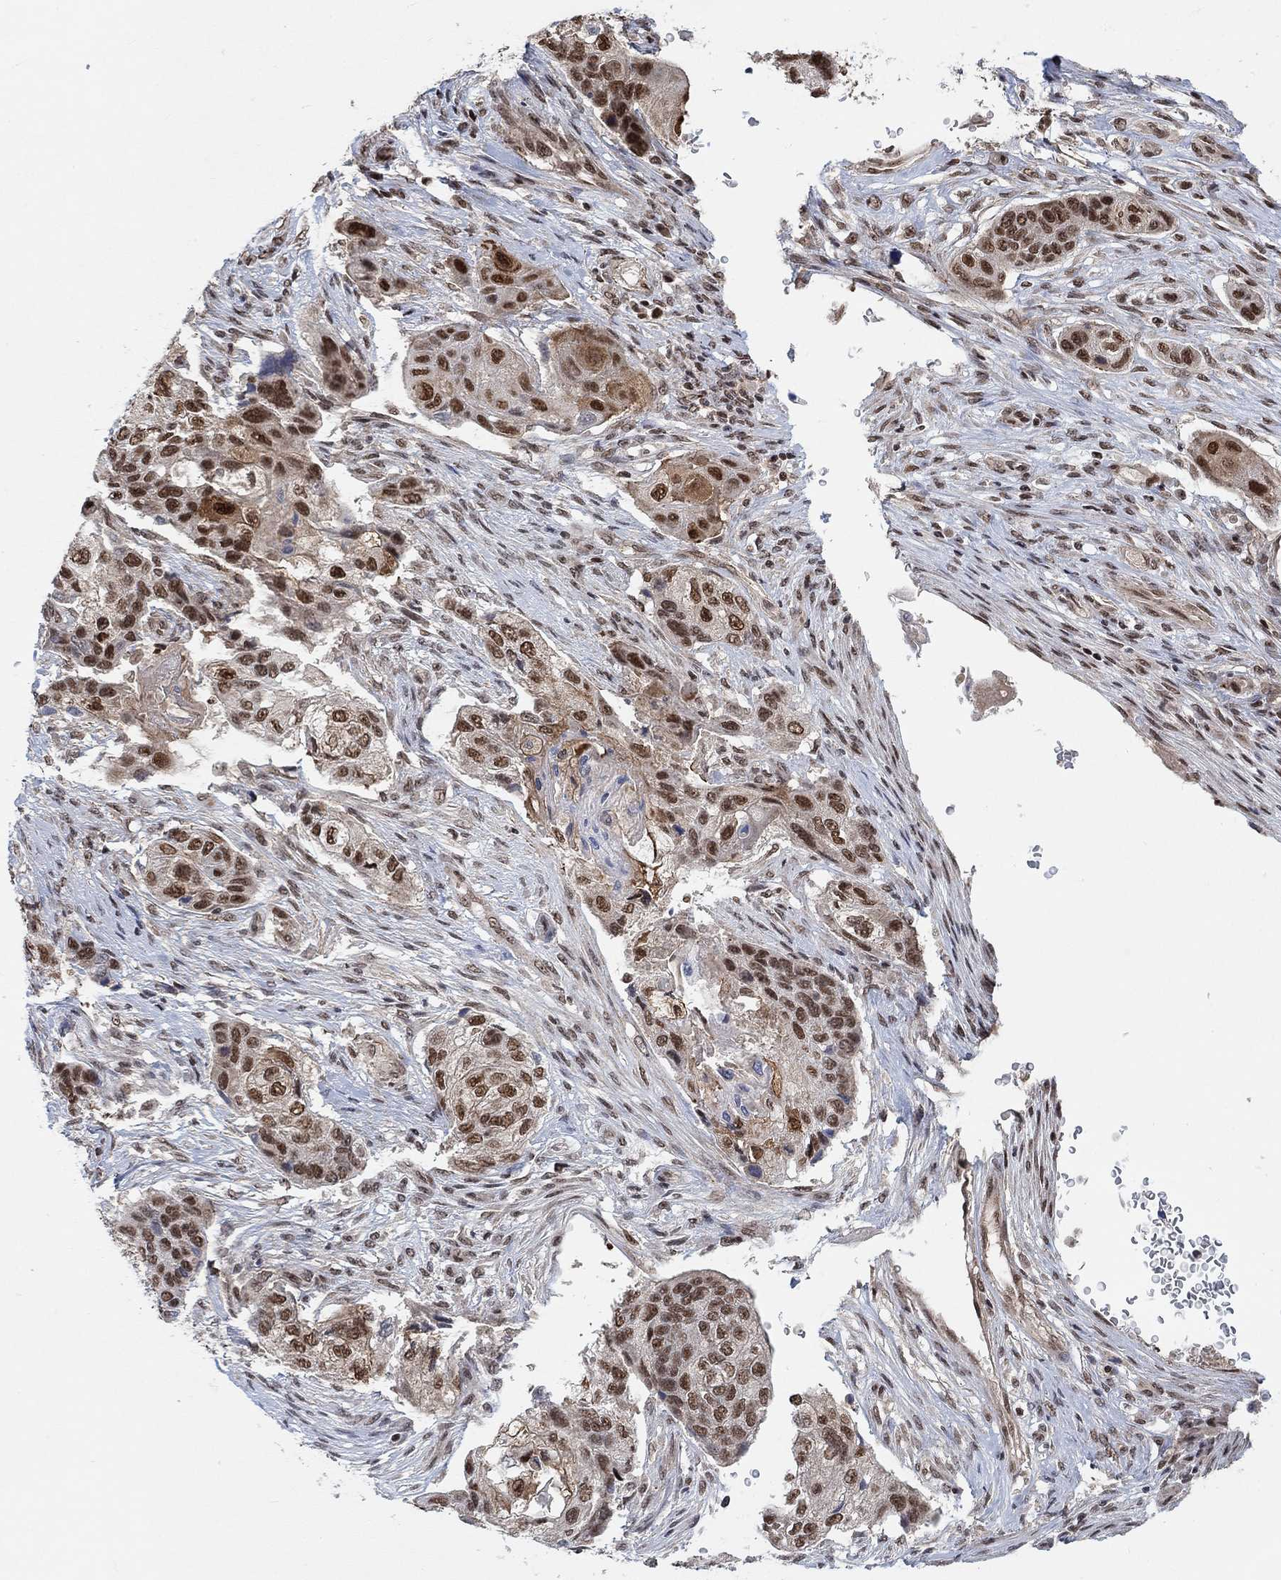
{"staining": {"intensity": "strong", "quantity": ">75%", "location": "nuclear"}, "tissue": "lung cancer", "cell_type": "Tumor cells", "image_type": "cancer", "snomed": [{"axis": "morphology", "description": "Normal tissue, NOS"}, {"axis": "morphology", "description": "Squamous cell carcinoma, NOS"}, {"axis": "topography", "description": "Bronchus"}, {"axis": "topography", "description": "Lung"}], "caption": "Protein staining shows strong nuclear expression in about >75% of tumor cells in lung cancer. The staining was performed using DAB (3,3'-diaminobenzidine) to visualize the protein expression in brown, while the nuclei were stained in blue with hematoxylin (Magnification: 20x).", "gene": "THAP8", "patient": {"sex": "male", "age": 69}}